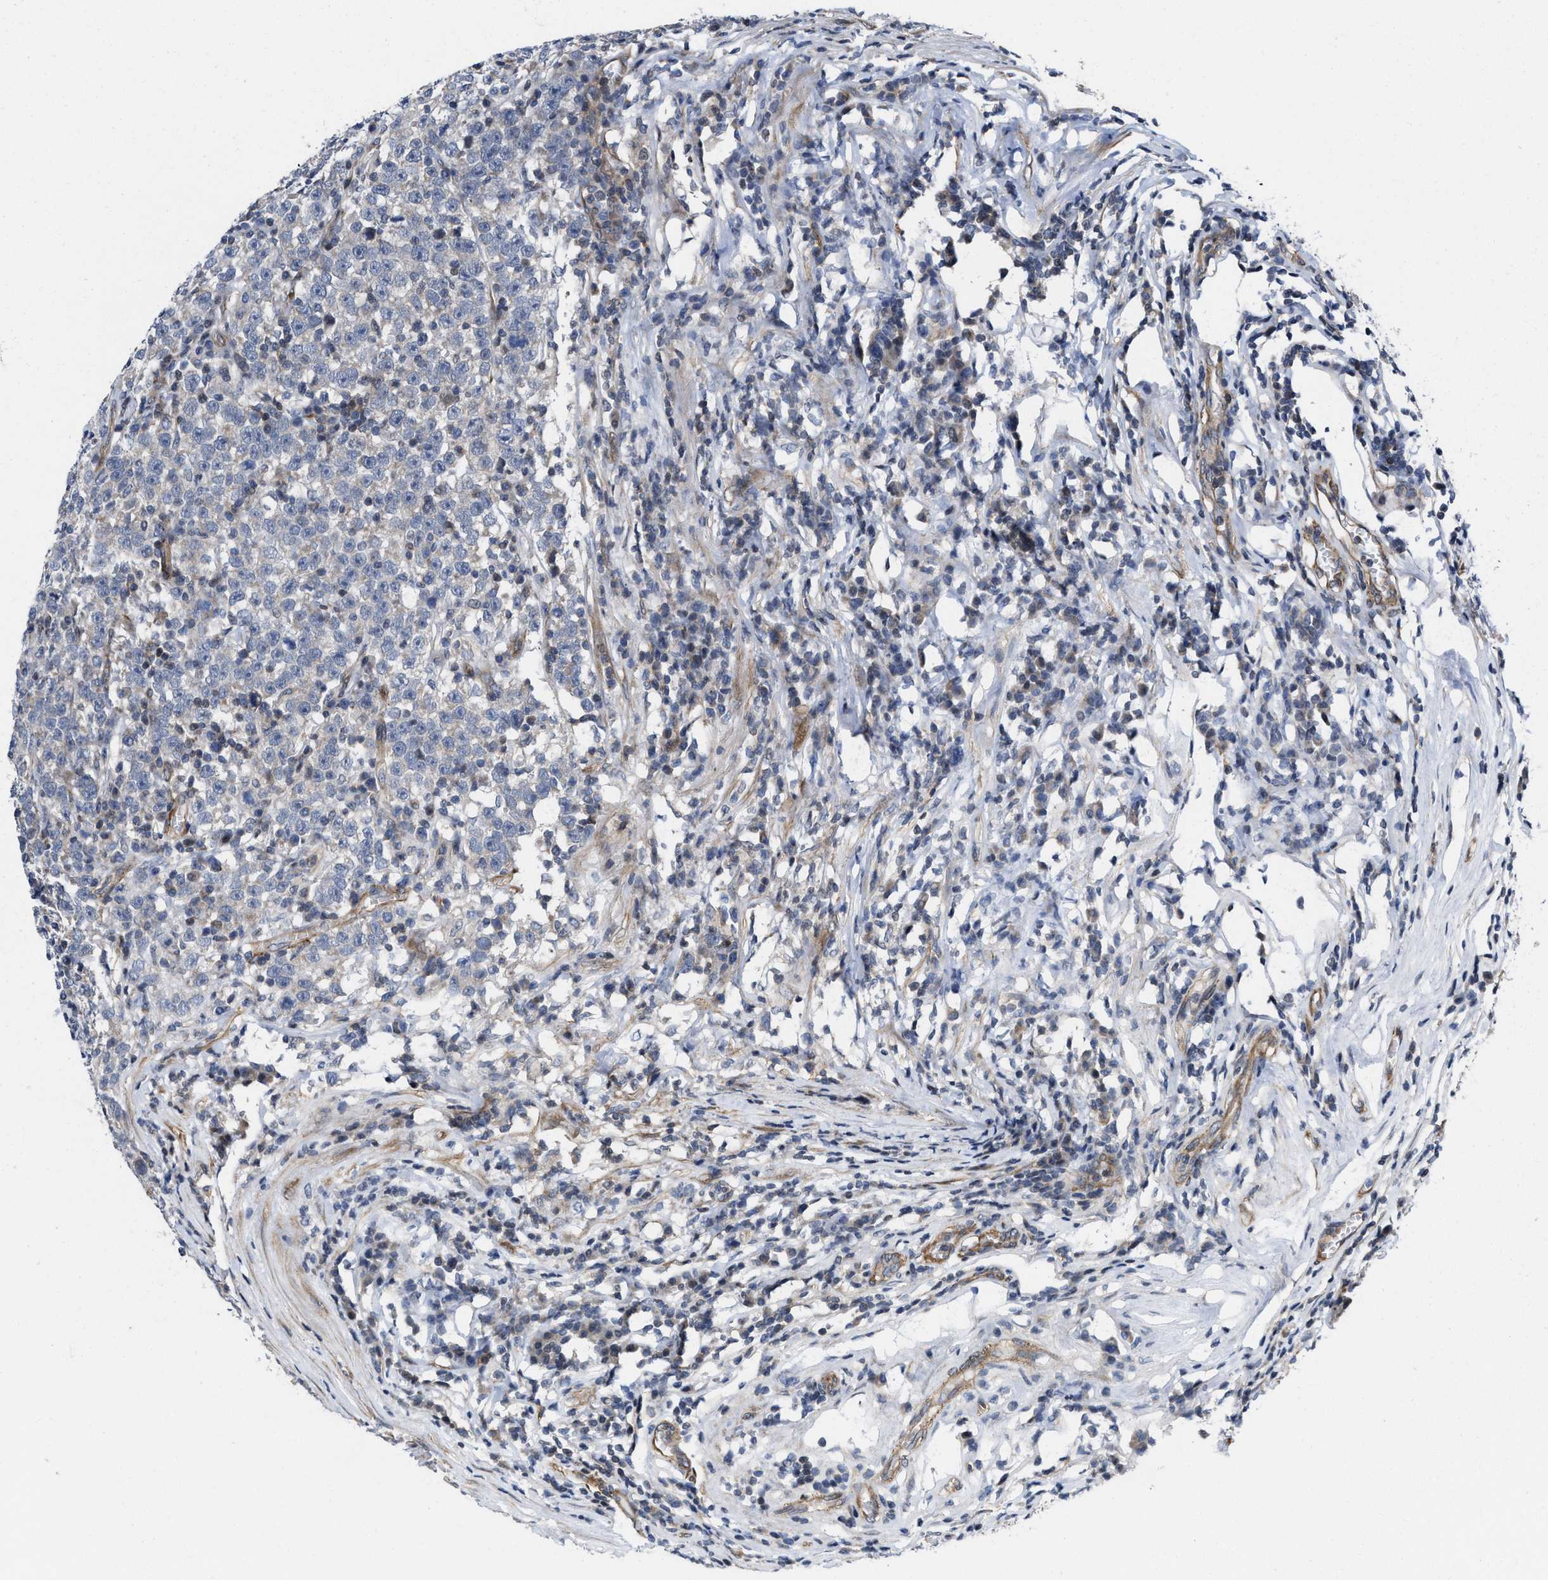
{"staining": {"intensity": "negative", "quantity": "none", "location": "none"}, "tissue": "testis cancer", "cell_type": "Tumor cells", "image_type": "cancer", "snomed": [{"axis": "morphology", "description": "Seminoma, NOS"}, {"axis": "topography", "description": "Testis"}], "caption": "This is an immunohistochemistry (IHC) image of human testis seminoma. There is no expression in tumor cells.", "gene": "TGFB1I1", "patient": {"sex": "male", "age": 43}}